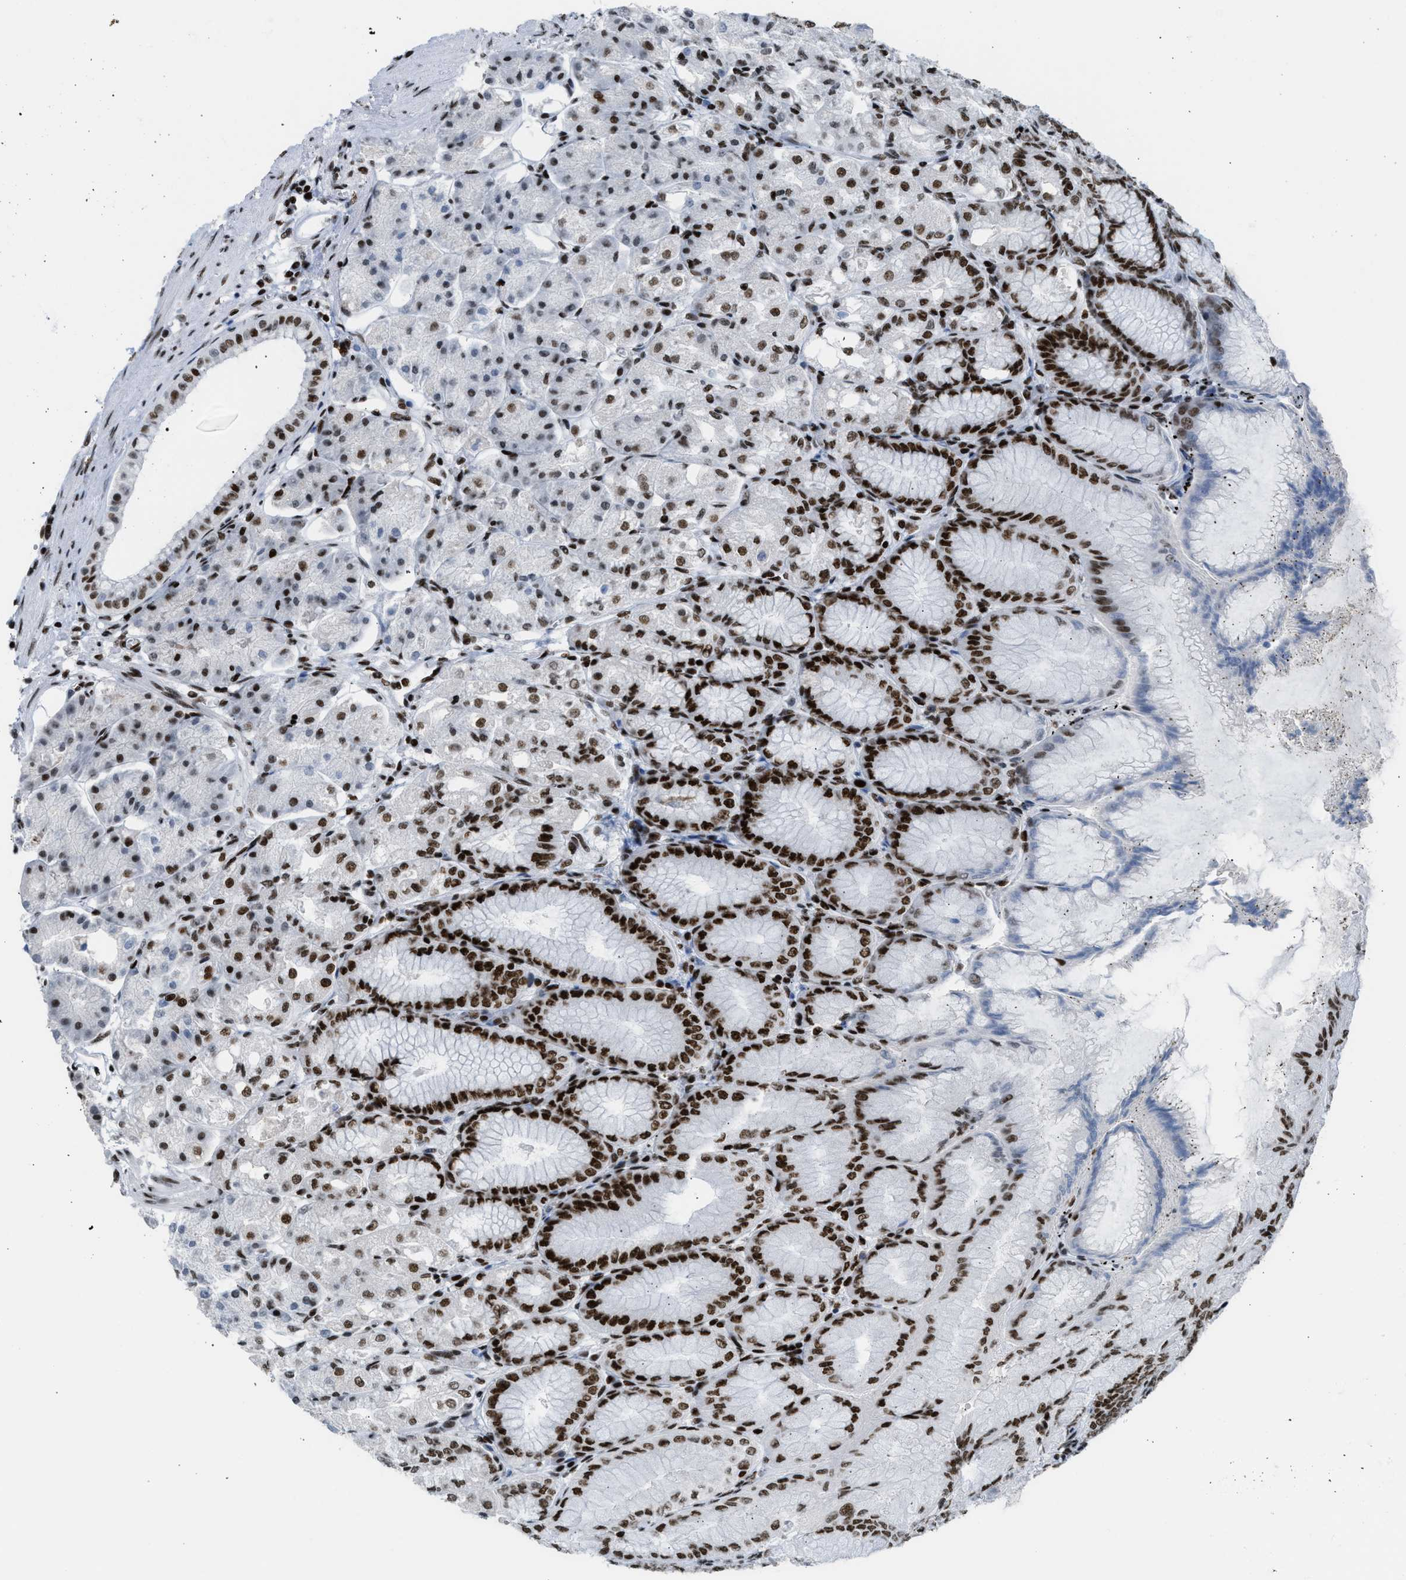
{"staining": {"intensity": "strong", "quantity": ">75%", "location": "nuclear"}, "tissue": "stomach", "cell_type": "Glandular cells", "image_type": "normal", "snomed": [{"axis": "morphology", "description": "Normal tissue, NOS"}, {"axis": "topography", "description": "Stomach, lower"}], "caption": "Unremarkable stomach displays strong nuclear staining in approximately >75% of glandular cells.", "gene": "PIF1", "patient": {"sex": "male", "age": 71}}